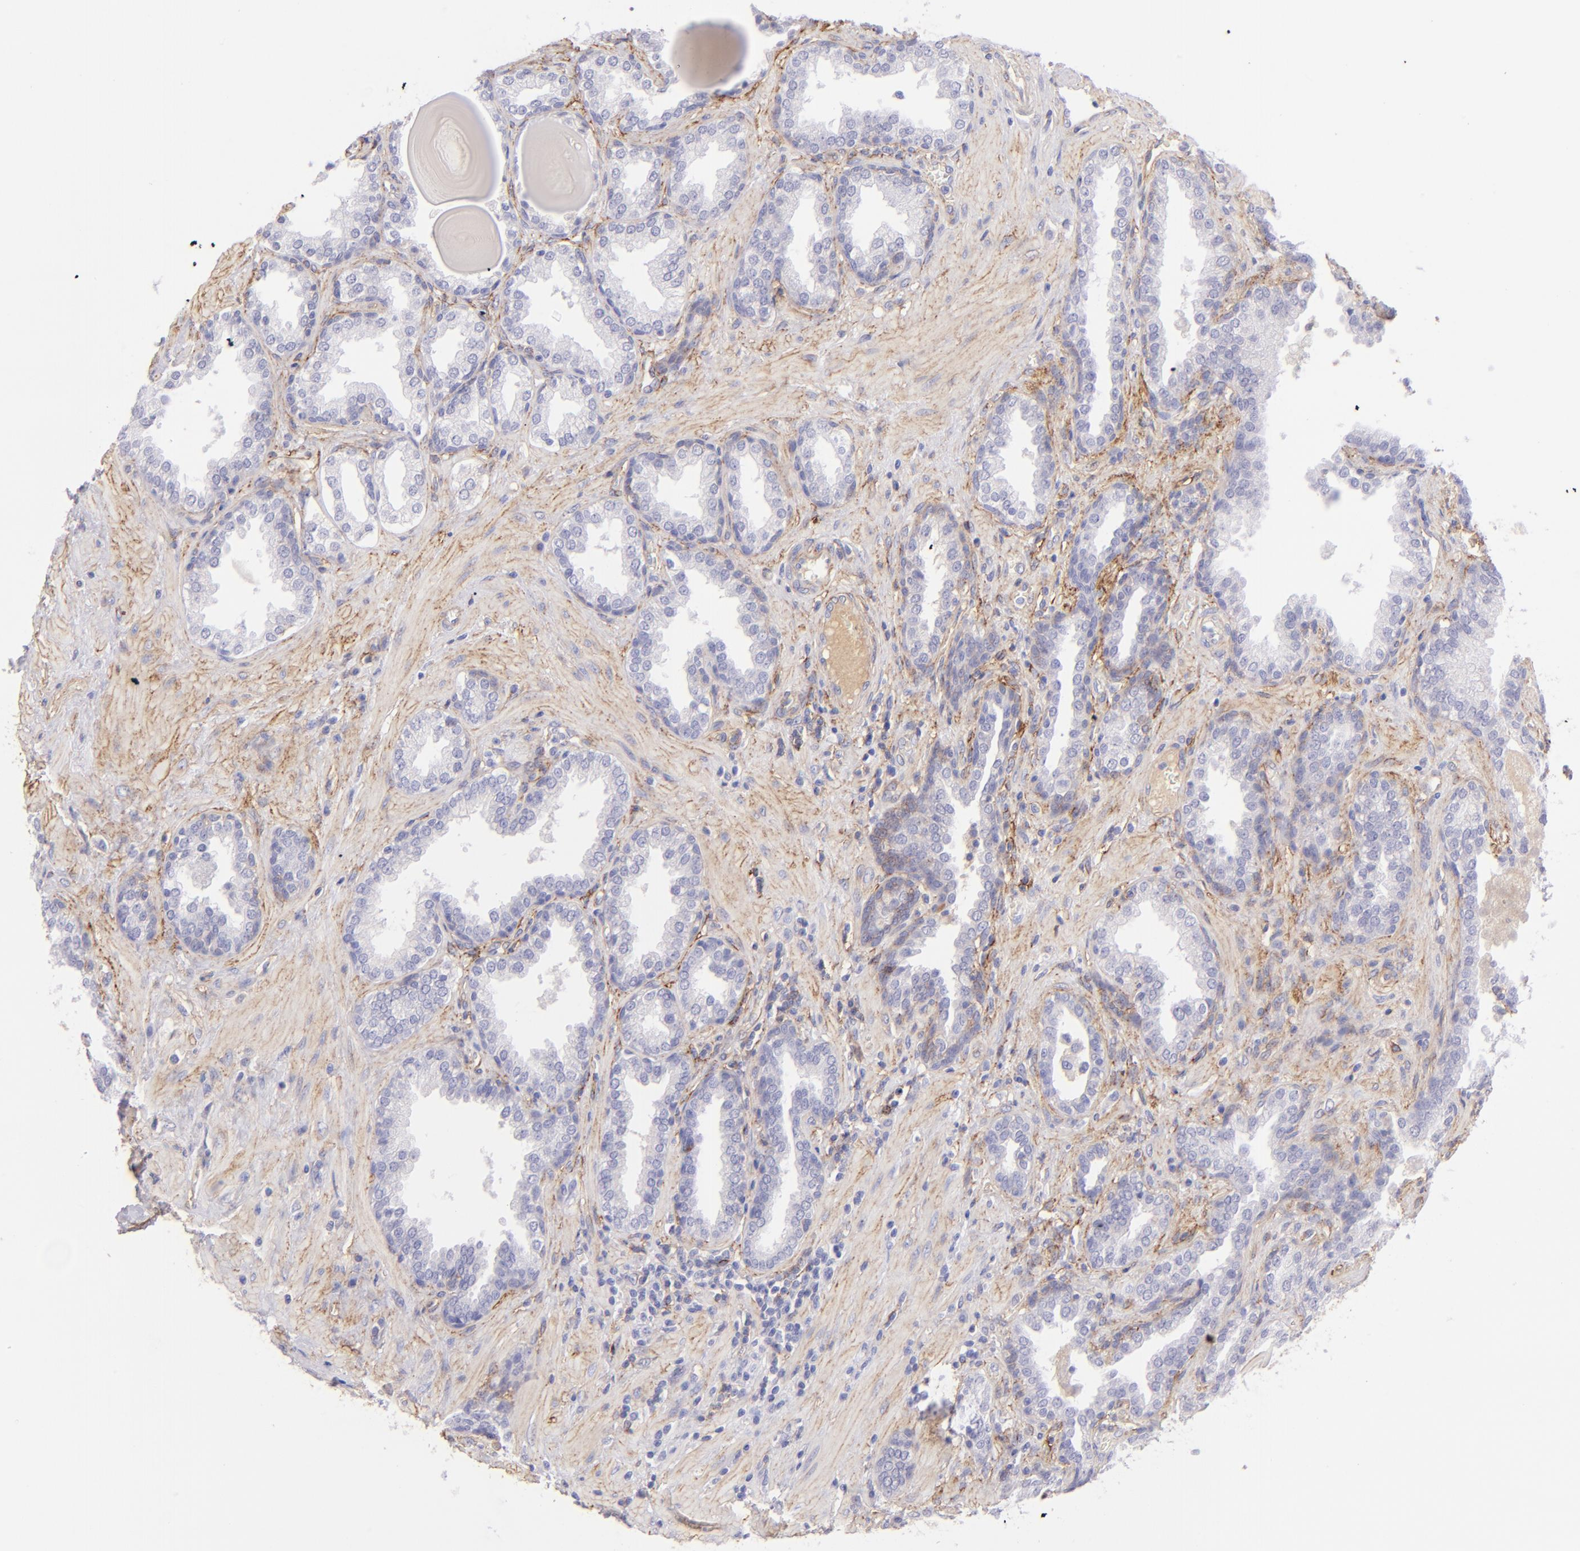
{"staining": {"intensity": "negative", "quantity": "none", "location": "none"}, "tissue": "prostate", "cell_type": "Glandular cells", "image_type": "normal", "snomed": [{"axis": "morphology", "description": "Normal tissue, NOS"}, {"axis": "topography", "description": "Prostate"}], "caption": "IHC of unremarkable prostate displays no expression in glandular cells.", "gene": "CD81", "patient": {"sex": "male", "age": 51}}